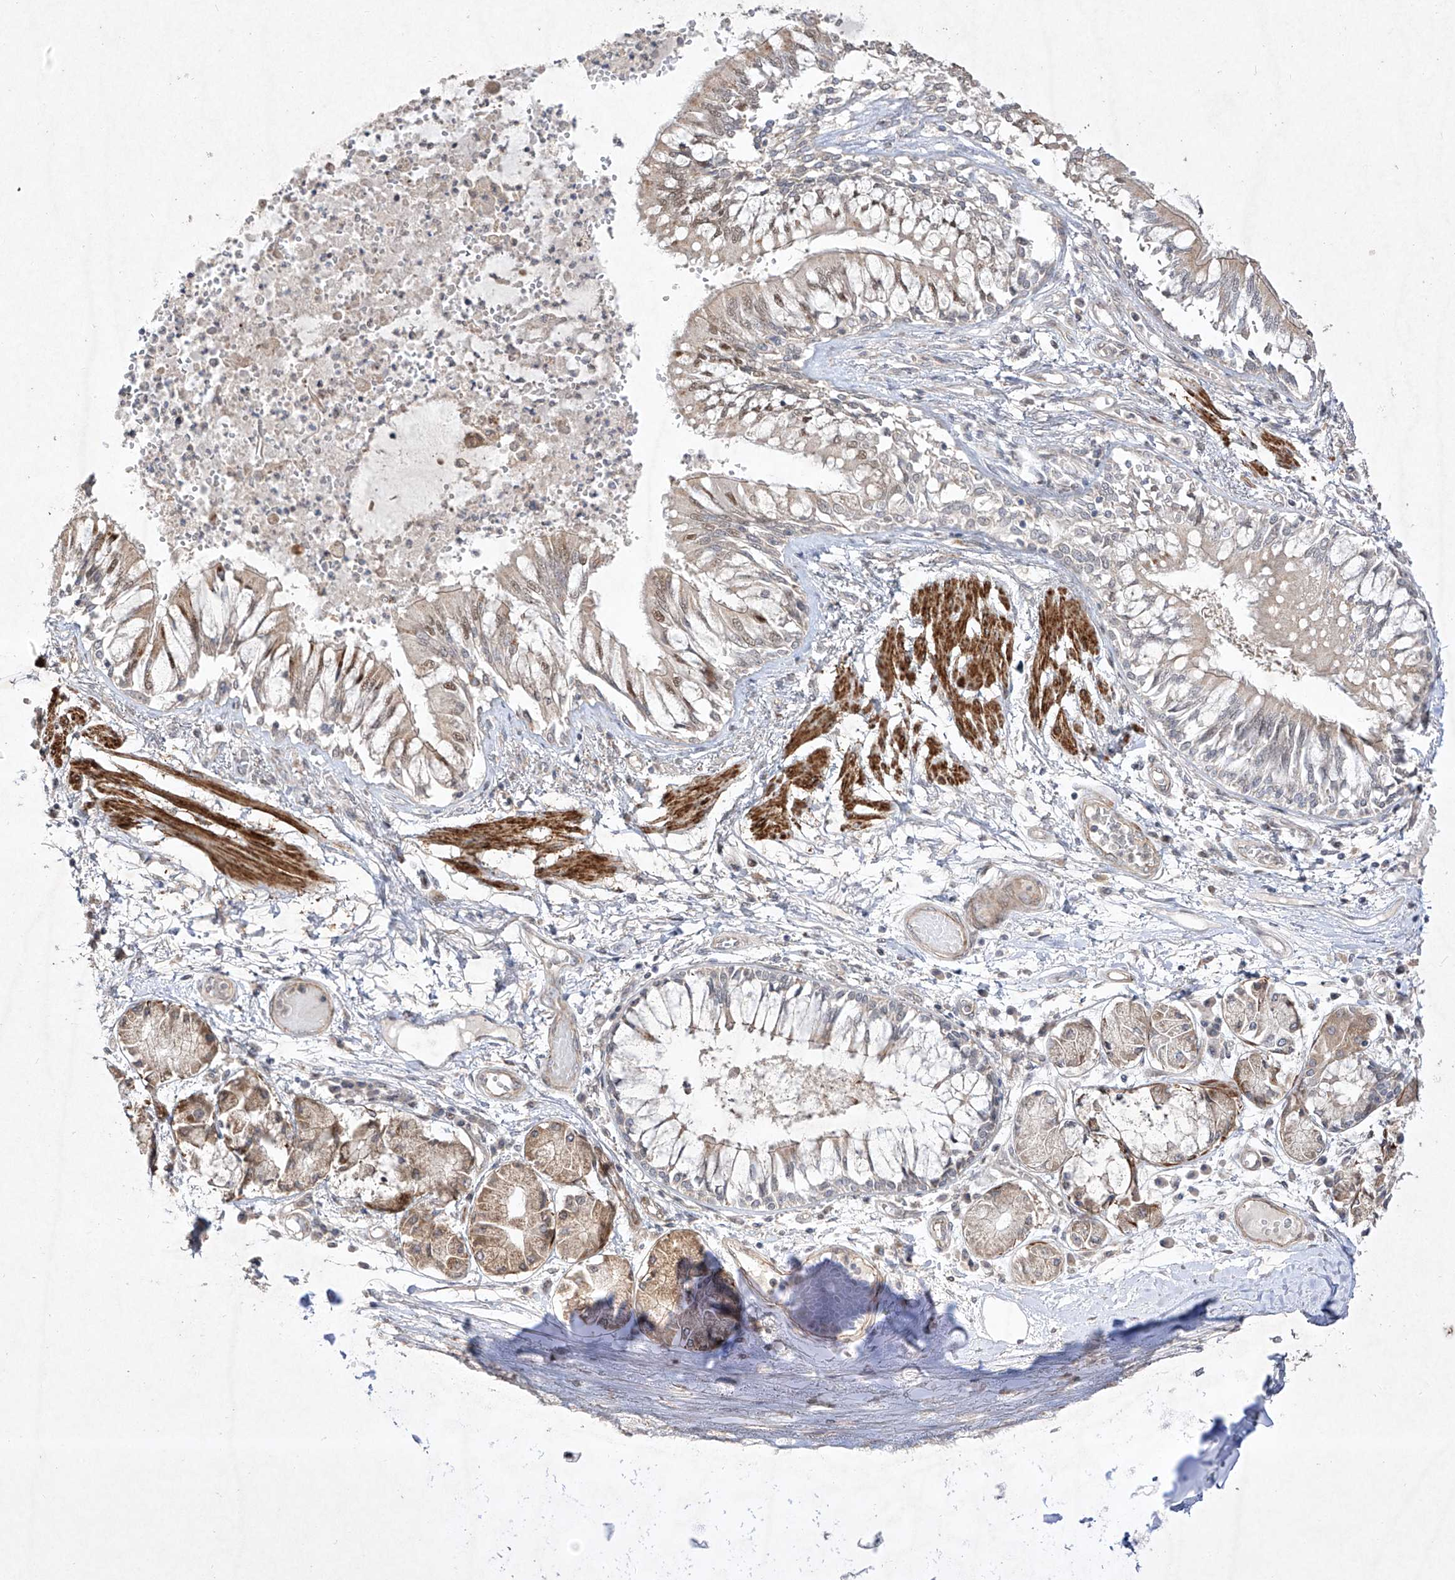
{"staining": {"intensity": "moderate", "quantity": "<25%", "location": "cytoplasmic/membranous"}, "tissue": "bronchus", "cell_type": "Respiratory epithelial cells", "image_type": "normal", "snomed": [{"axis": "morphology", "description": "Normal tissue, NOS"}, {"axis": "topography", "description": "Cartilage tissue"}, {"axis": "topography", "description": "Bronchus"}, {"axis": "topography", "description": "Lung"}], "caption": "Immunohistochemical staining of normal bronchus shows moderate cytoplasmic/membranous protein staining in approximately <25% of respiratory epithelial cells.", "gene": "KDM1B", "patient": {"sex": "female", "age": 49}}